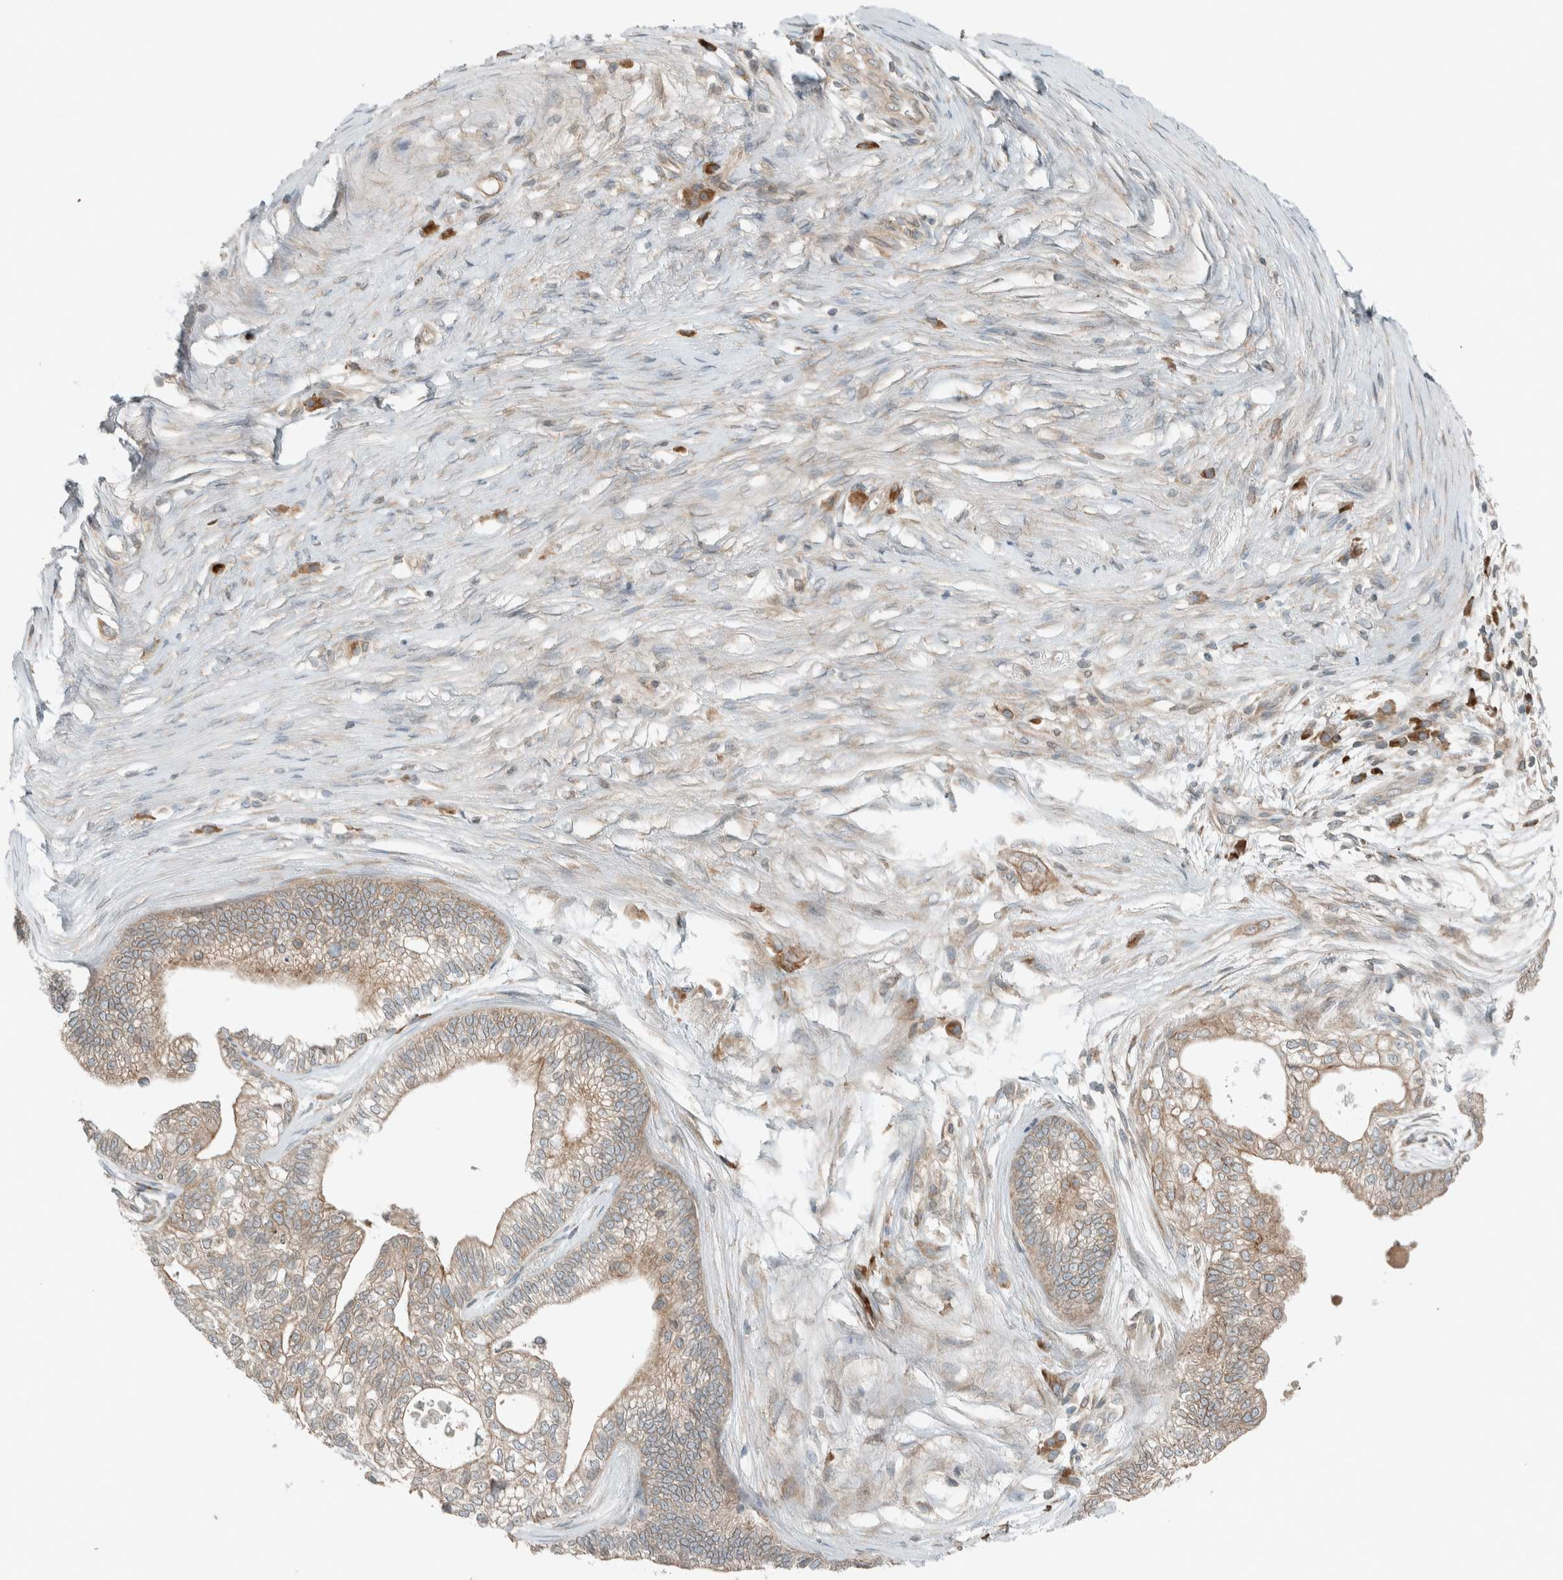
{"staining": {"intensity": "weak", "quantity": "25%-75%", "location": "cytoplasmic/membranous"}, "tissue": "pancreatic cancer", "cell_type": "Tumor cells", "image_type": "cancer", "snomed": [{"axis": "morphology", "description": "Adenocarcinoma, NOS"}, {"axis": "topography", "description": "Pancreas"}], "caption": "Immunohistochemical staining of human pancreatic adenocarcinoma displays weak cytoplasmic/membranous protein expression in approximately 25%-75% of tumor cells. (DAB = brown stain, brightfield microscopy at high magnification).", "gene": "SEL1L", "patient": {"sex": "male", "age": 72}}